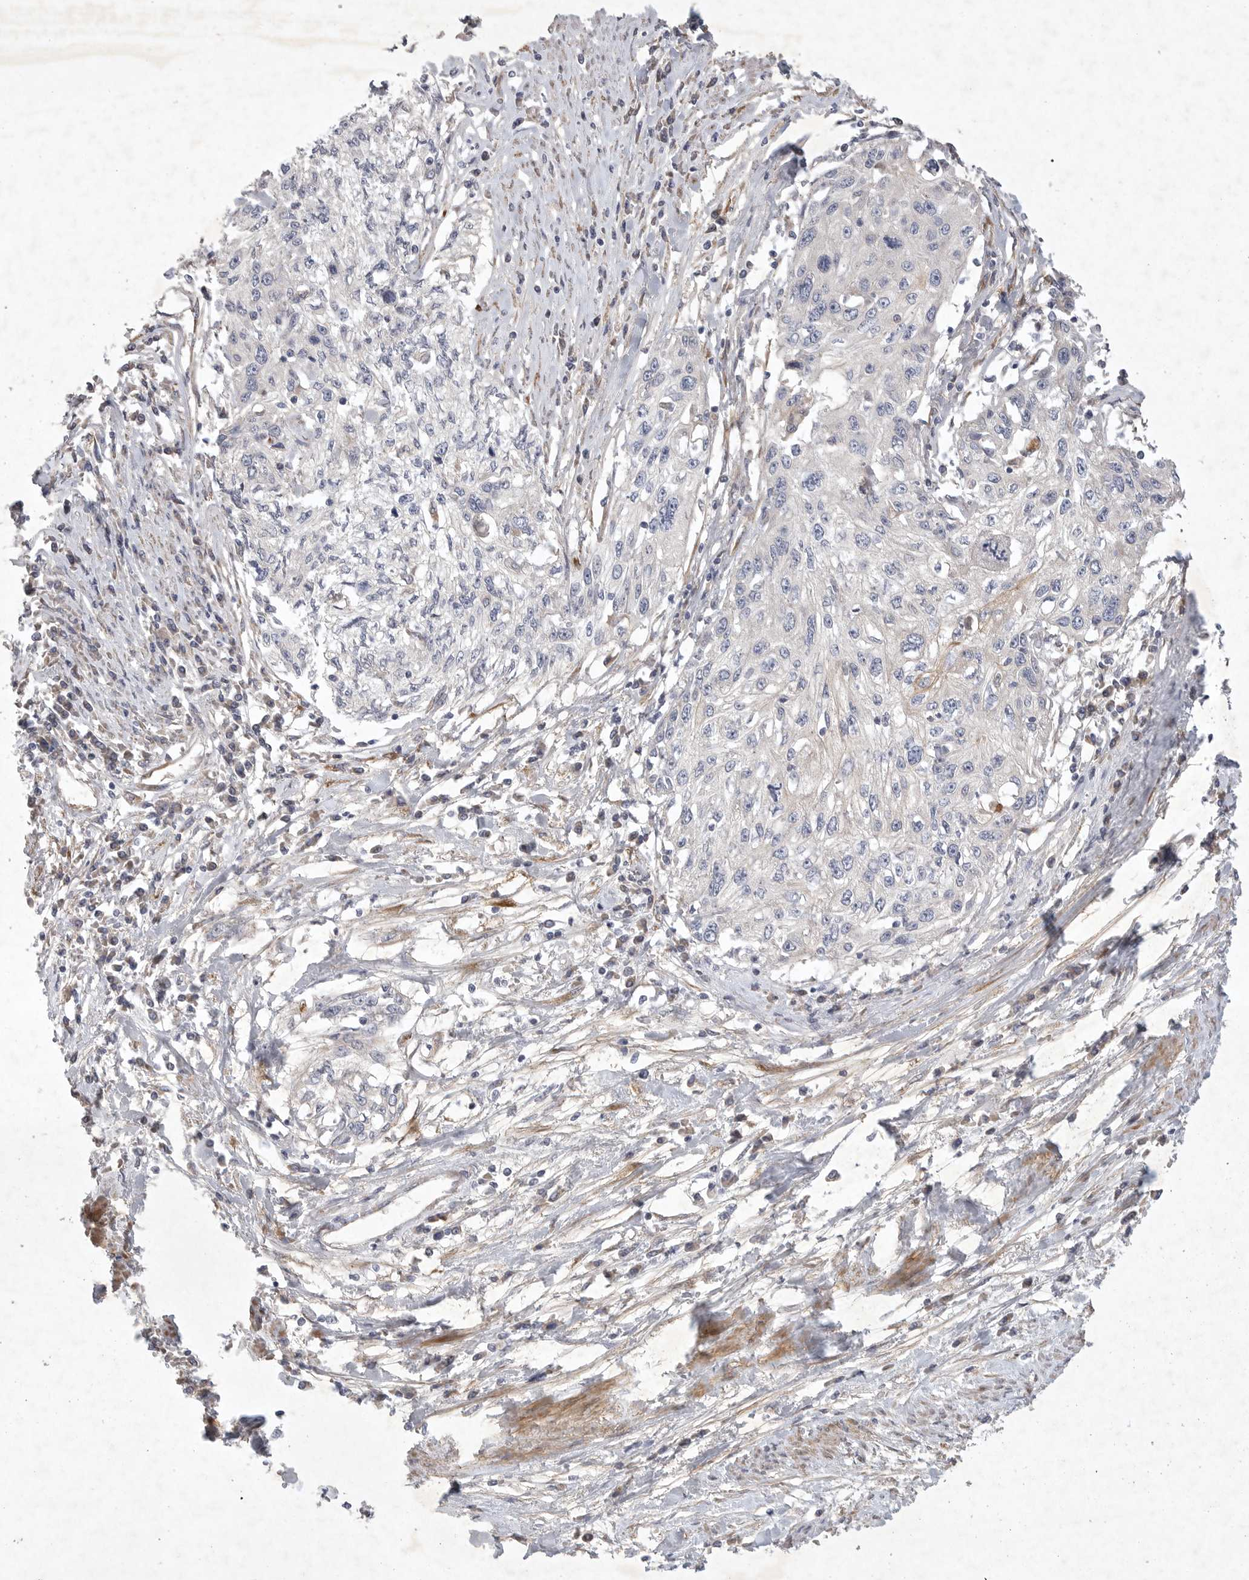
{"staining": {"intensity": "negative", "quantity": "none", "location": "none"}, "tissue": "cervical cancer", "cell_type": "Tumor cells", "image_type": "cancer", "snomed": [{"axis": "morphology", "description": "Squamous cell carcinoma, NOS"}, {"axis": "topography", "description": "Cervix"}], "caption": "DAB immunohistochemical staining of cervical cancer (squamous cell carcinoma) reveals no significant staining in tumor cells.", "gene": "BZW2", "patient": {"sex": "female", "age": 57}}